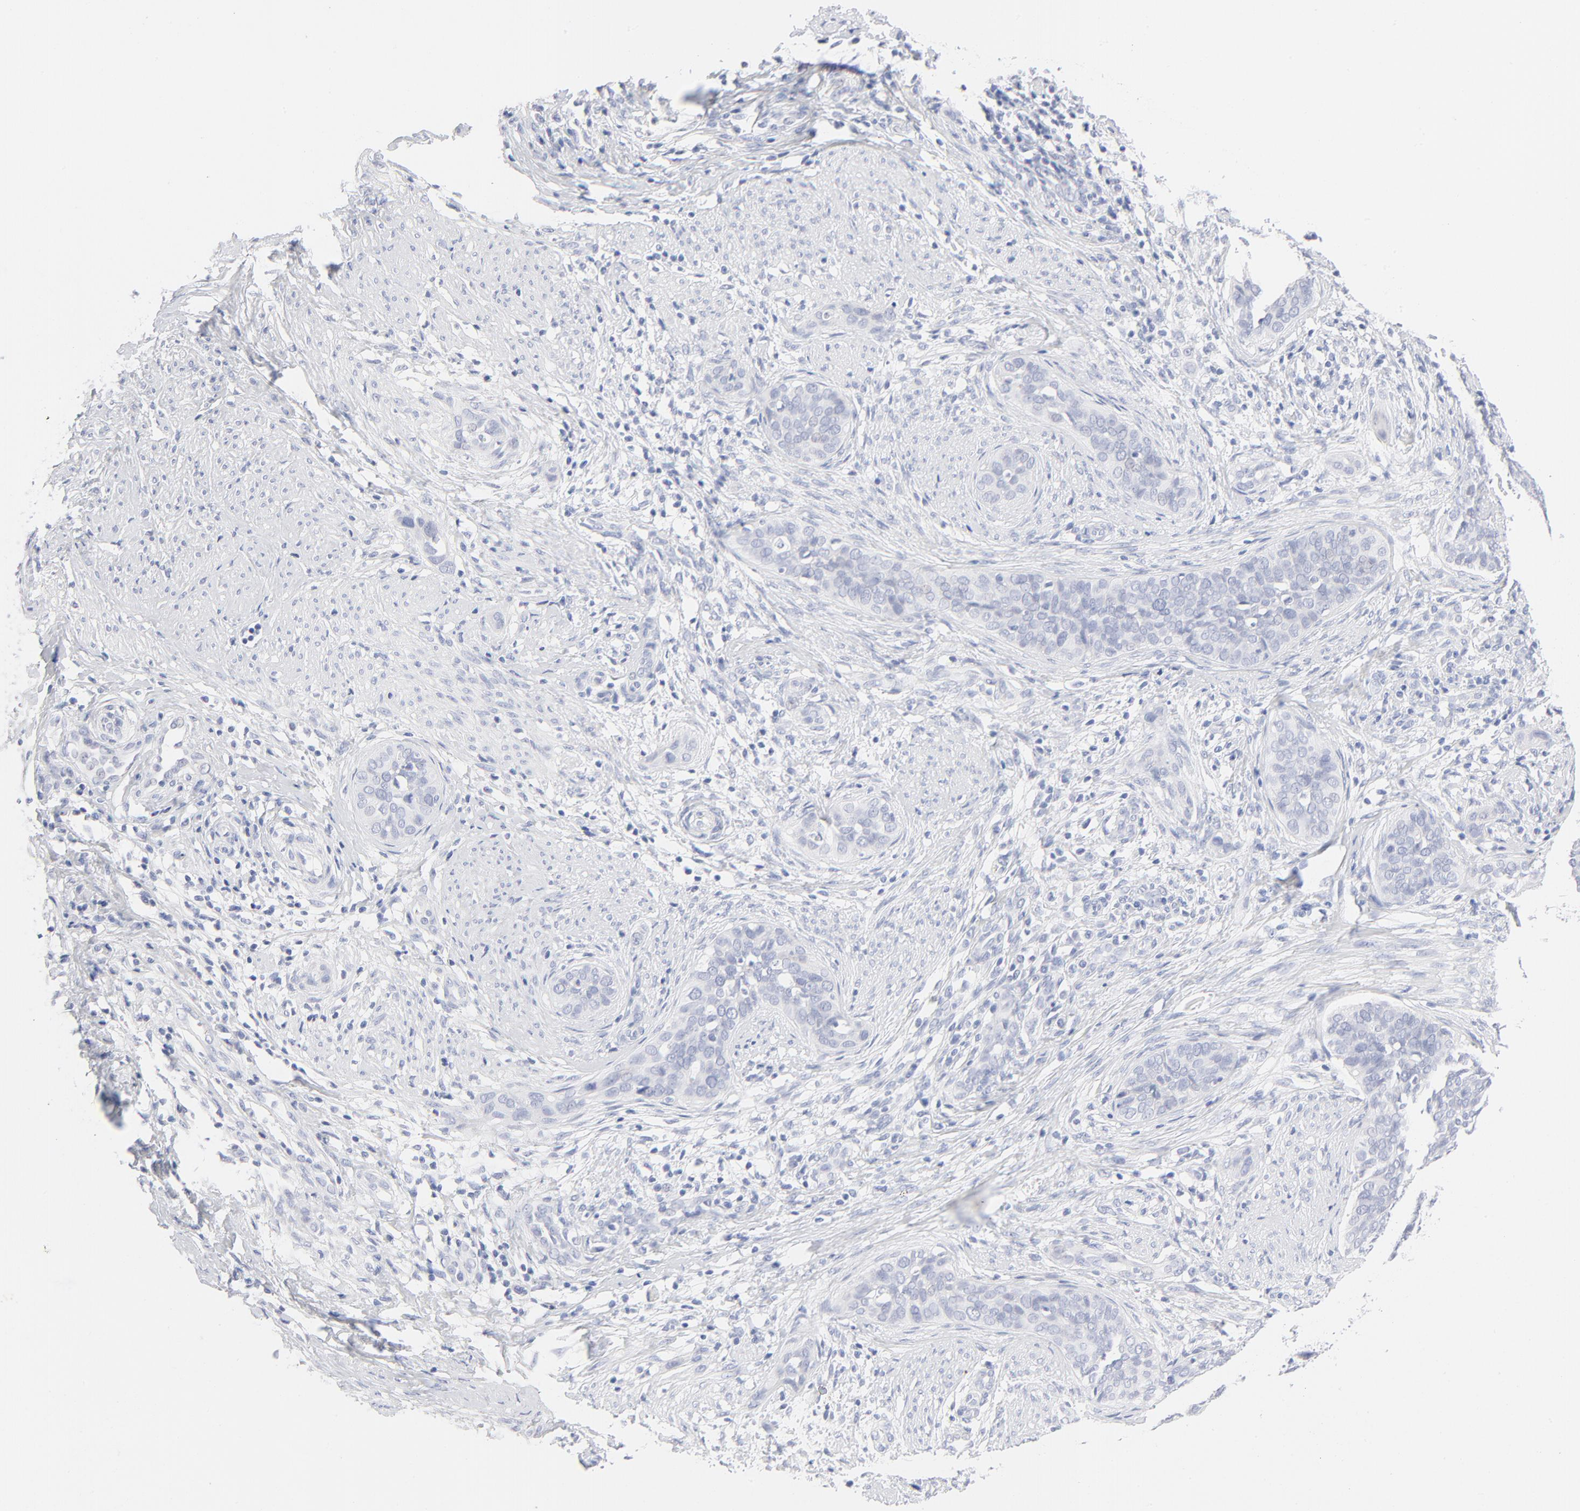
{"staining": {"intensity": "negative", "quantity": "none", "location": "none"}, "tissue": "cervical cancer", "cell_type": "Tumor cells", "image_type": "cancer", "snomed": [{"axis": "morphology", "description": "Squamous cell carcinoma, NOS"}, {"axis": "topography", "description": "Cervix"}], "caption": "A histopathology image of cervical squamous cell carcinoma stained for a protein demonstrates no brown staining in tumor cells. (DAB immunohistochemistry, high magnification).", "gene": "ONECUT1", "patient": {"sex": "female", "age": 31}}